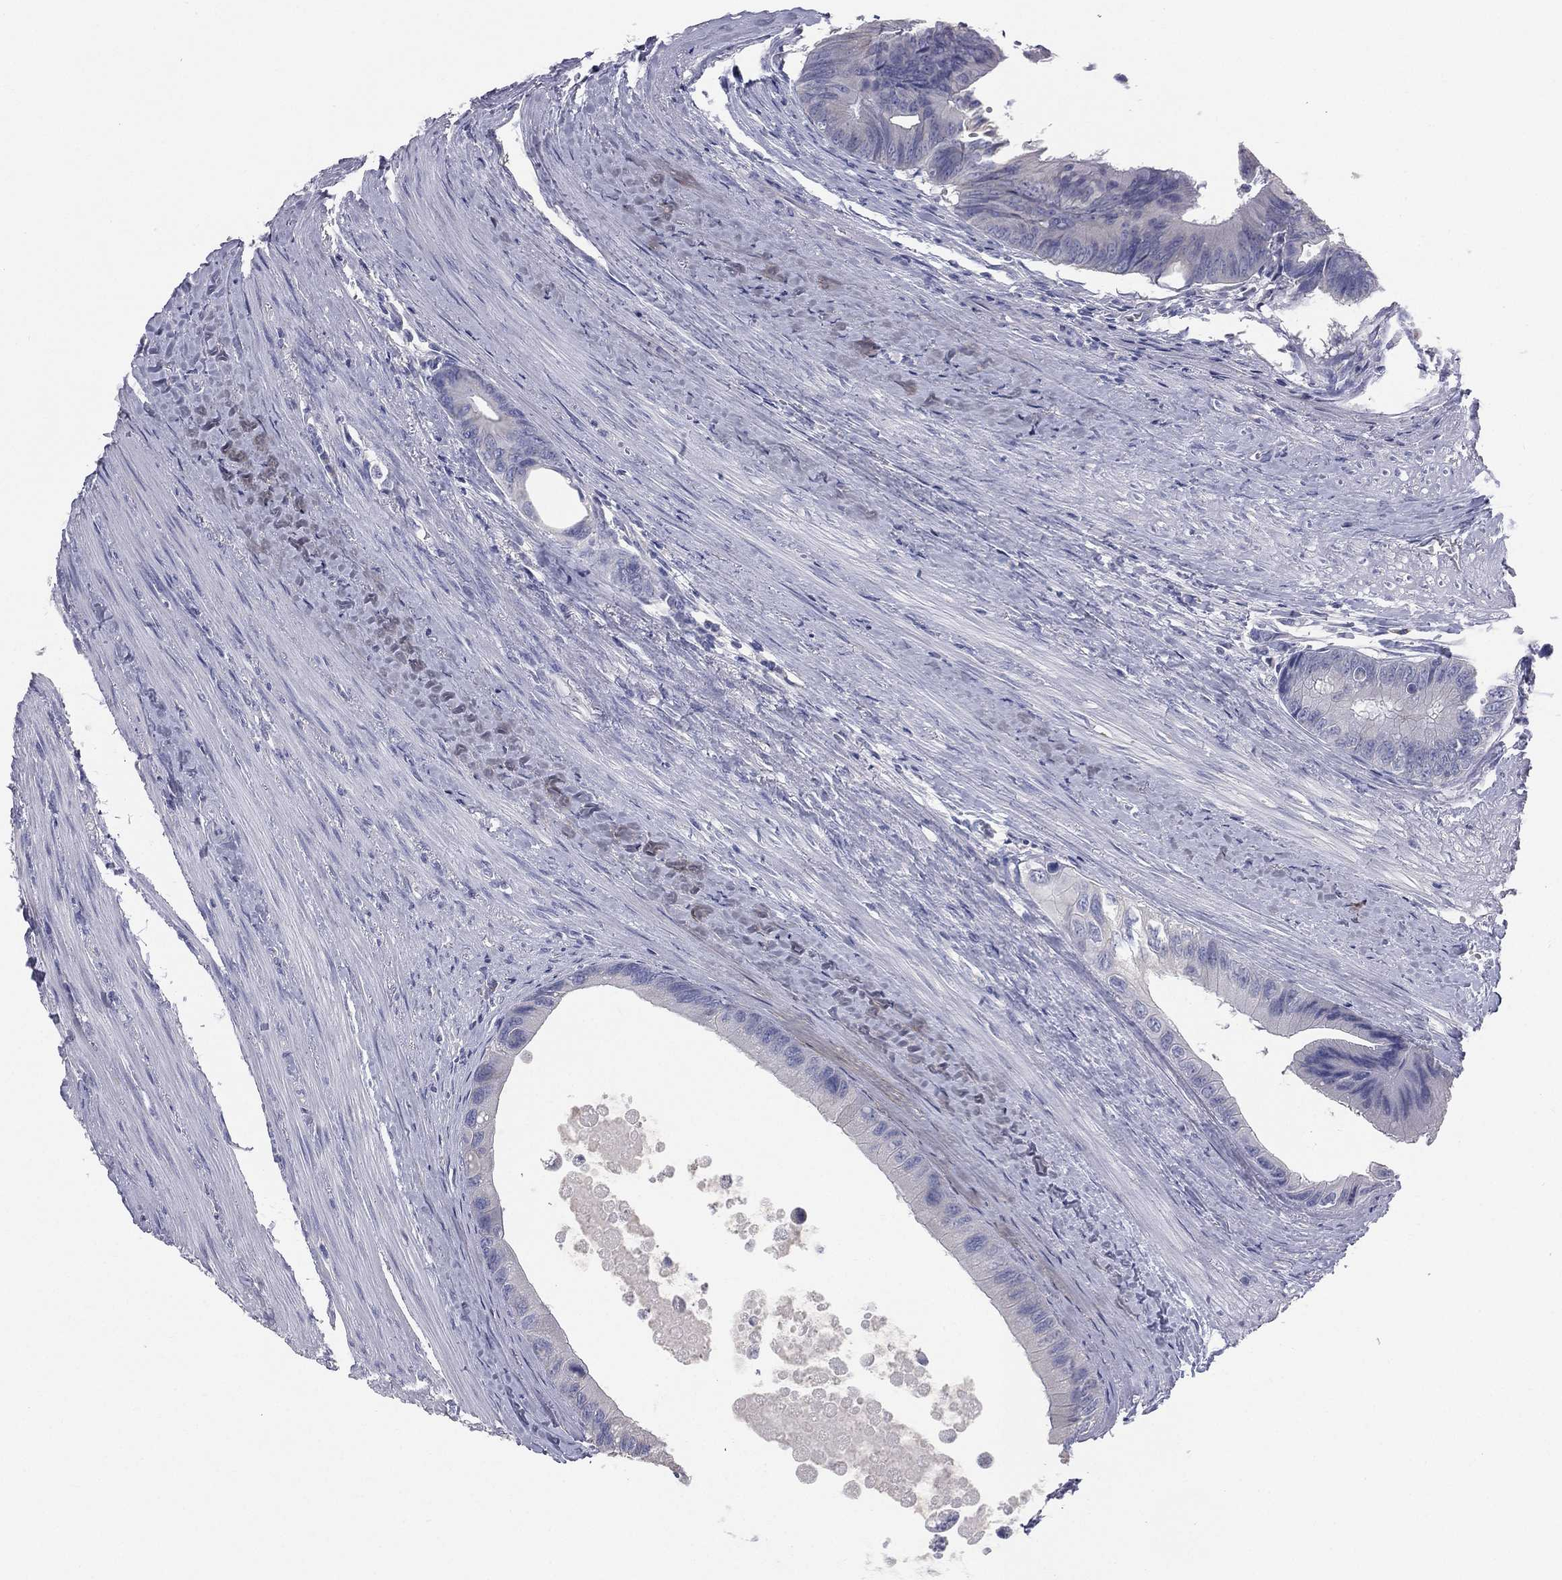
{"staining": {"intensity": "negative", "quantity": "none", "location": "none"}, "tissue": "colorectal cancer", "cell_type": "Tumor cells", "image_type": "cancer", "snomed": [{"axis": "morphology", "description": "Normal tissue, NOS"}, {"axis": "morphology", "description": "Adenocarcinoma, NOS"}, {"axis": "topography", "description": "Colon"}], "caption": "Colorectal adenocarcinoma stained for a protein using IHC displays no positivity tumor cells.", "gene": "STK31", "patient": {"sex": "male", "age": 65}}